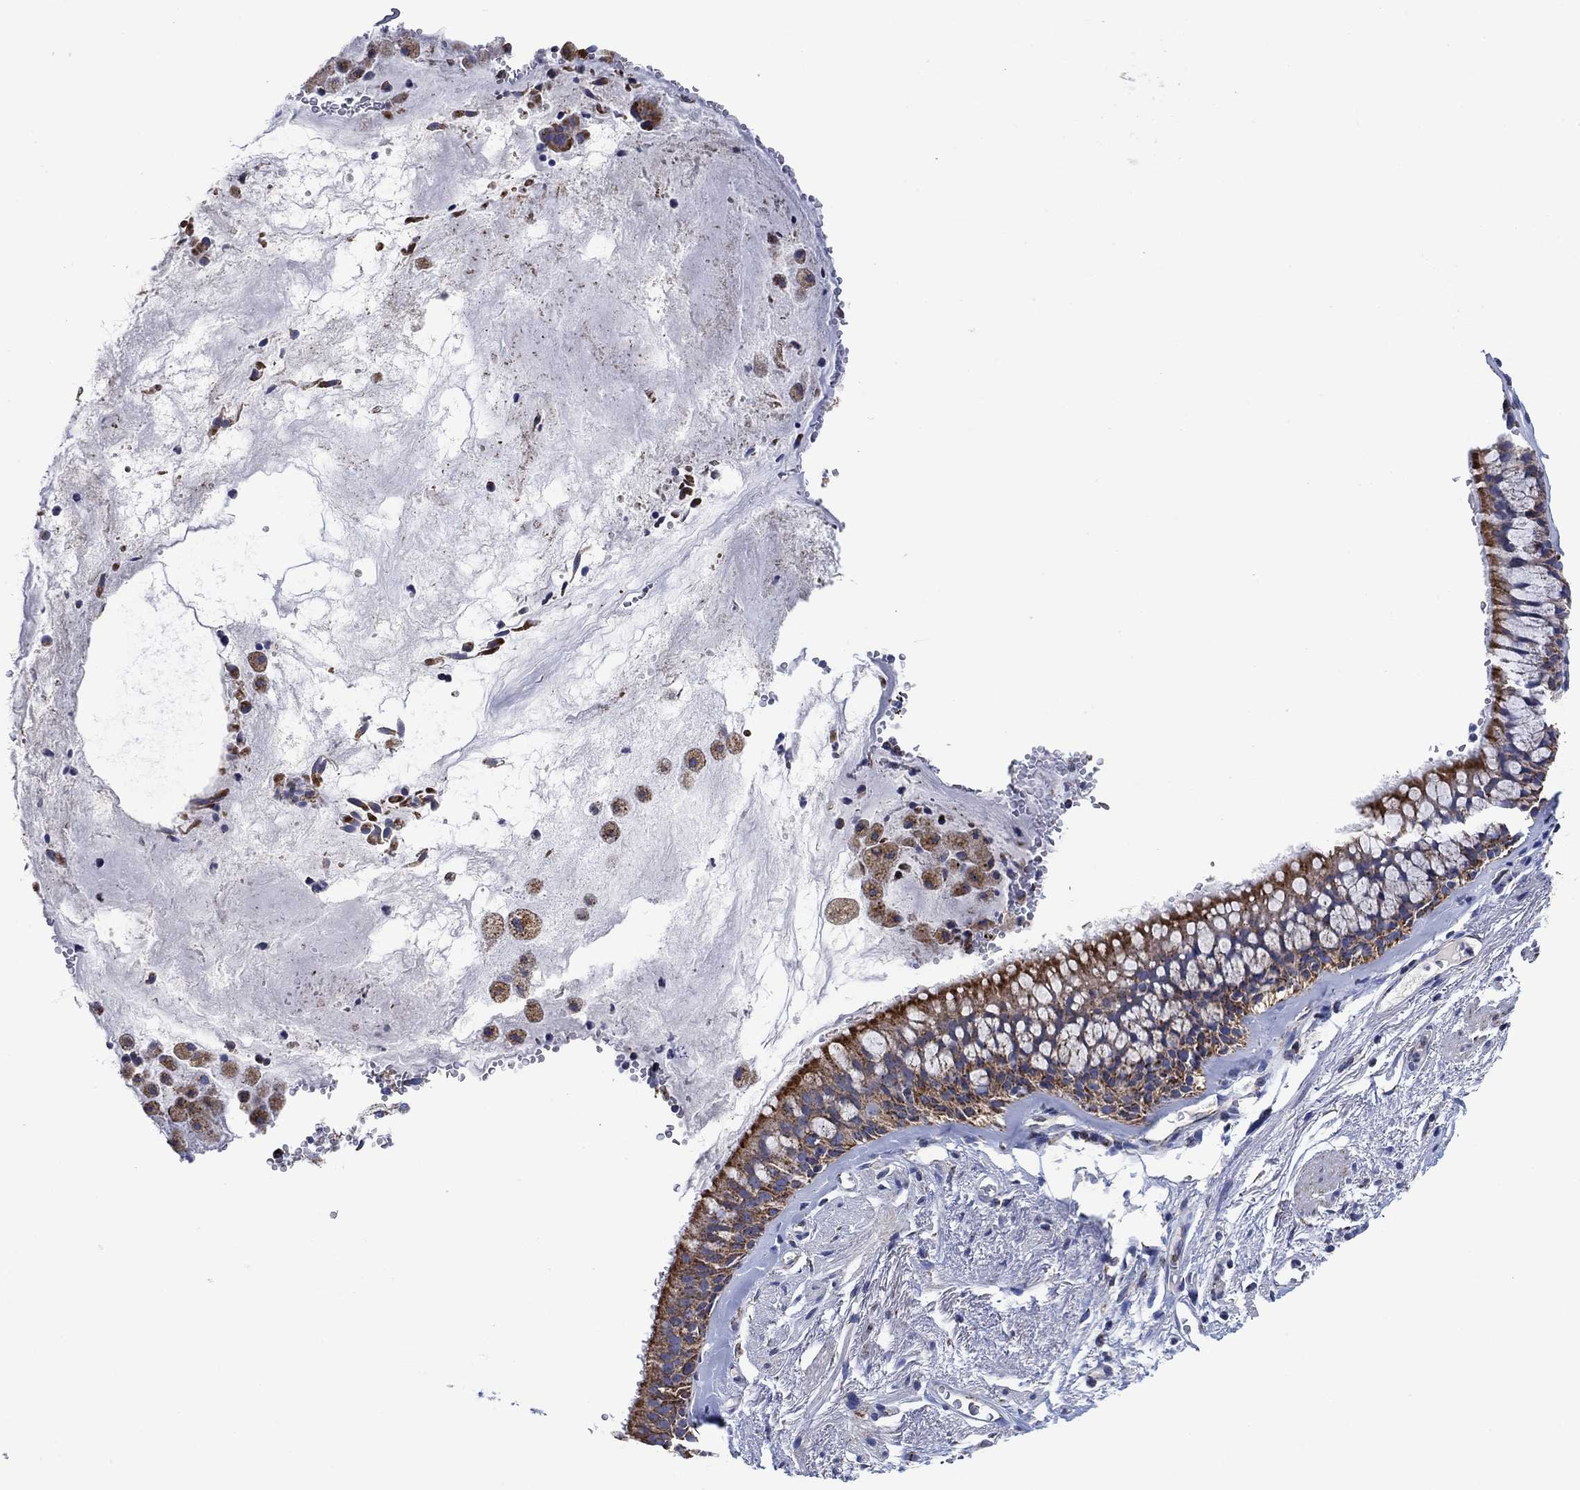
{"staining": {"intensity": "strong", "quantity": "<25%", "location": "cytoplasmic/membranous"}, "tissue": "bronchus", "cell_type": "Respiratory epithelial cells", "image_type": "normal", "snomed": [{"axis": "morphology", "description": "Normal tissue, NOS"}, {"axis": "topography", "description": "Bronchus"}, {"axis": "topography", "description": "Lung"}], "caption": "Bronchus was stained to show a protein in brown. There is medium levels of strong cytoplasmic/membranous expression in about <25% of respiratory epithelial cells.", "gene": "NDUFS3", "patient": {"sex": "female", "age": 57}}